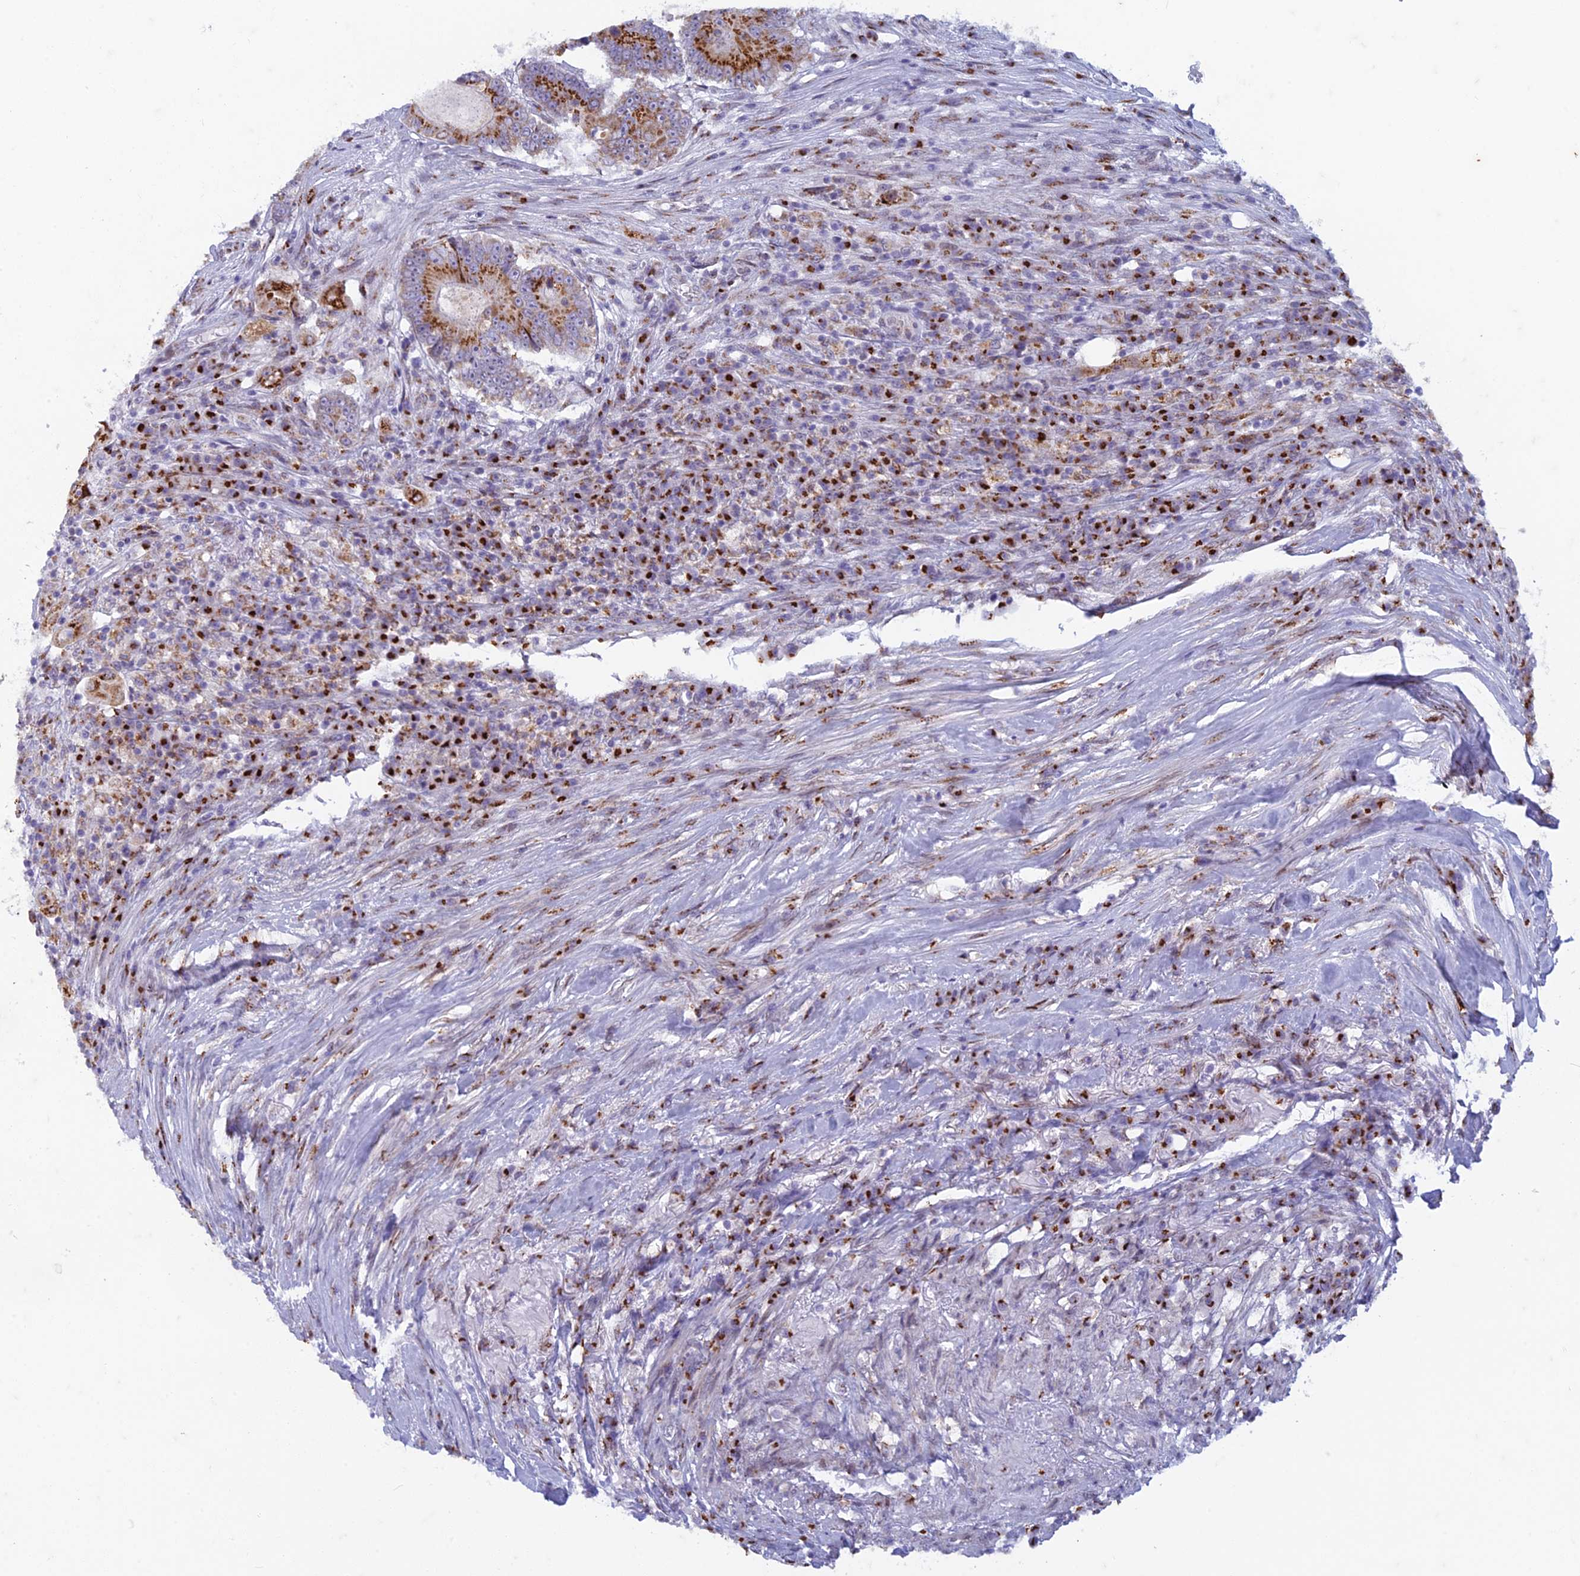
{"staining": {"intensity": "strong", "quantity": ">75%", "location": "cytoplasmic/membranous"}, "tissue": "colorectal cancer", "cell_type": "Tumor cells", "image_type": "cancer", "snomed": [{"axis": "morphology", "description": "Adenocarcinoma, NOS"}, {"axis": "topography", "description": "Colon"}], "caption": "About >75% of tumor cells in human colorectal adenocarcinoma exhibit strong cytoplasmic/membranous protein staining as visualized by brown immunohistochemical staining.", "gene": "FAM3C", "patient": {"sex": "male", "age": 83}}